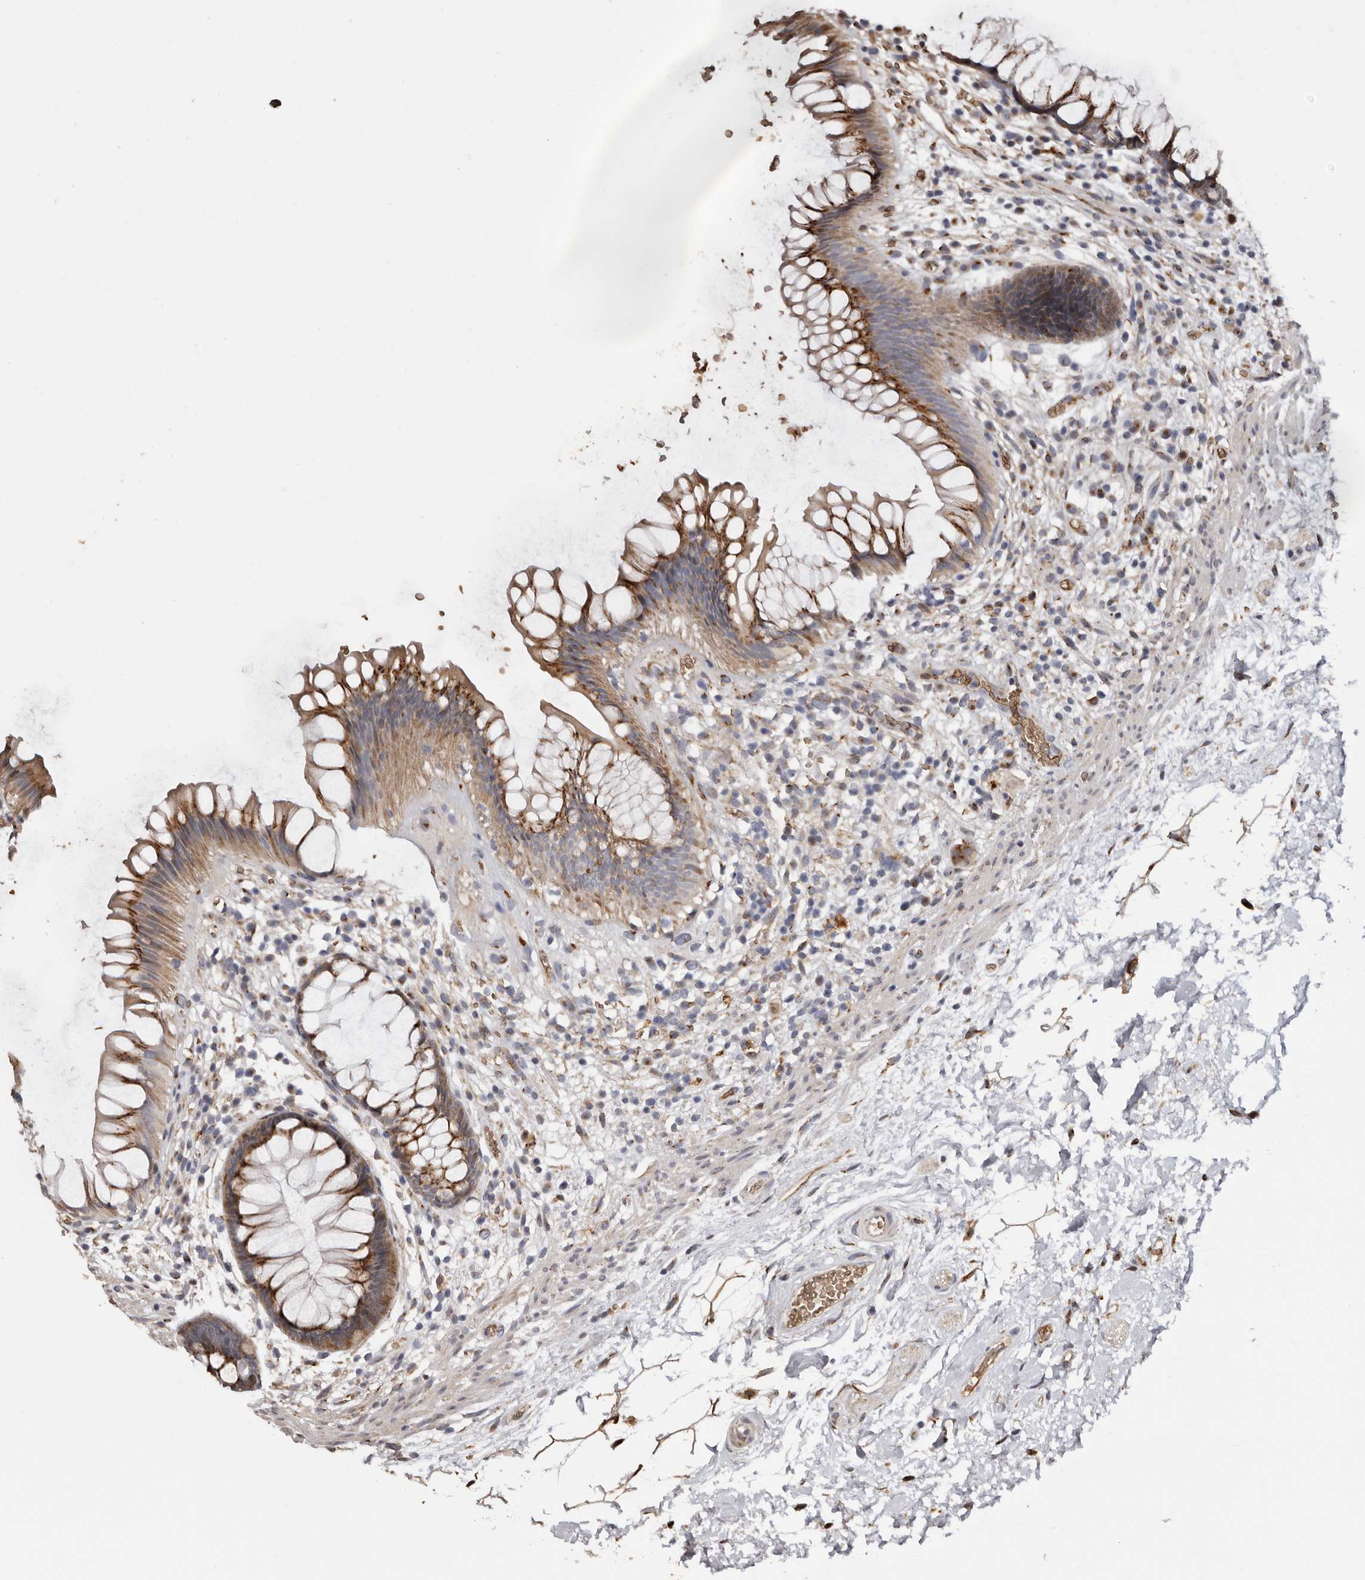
{"staining": {"intensity": "moderate", "quantity": ">75%", "location": "cytoplasmic/membranous"}, "tissue": "rectum", "cell_type": "Glandular cells", "image_type": "normal", "snomed": [{"axis": "morphology", "description": "Normal tissue, NOS"}, {"axis": "topography", "description": "Rectum"}], "caption": "Moderate cytoplasmic/membranous staining for a protein is present in approximately >75% of glandular cells of normal rectum using immunohistochemistry.", "gene": "ENTREP1", "patient": {"sex": "male", "age": 51}}